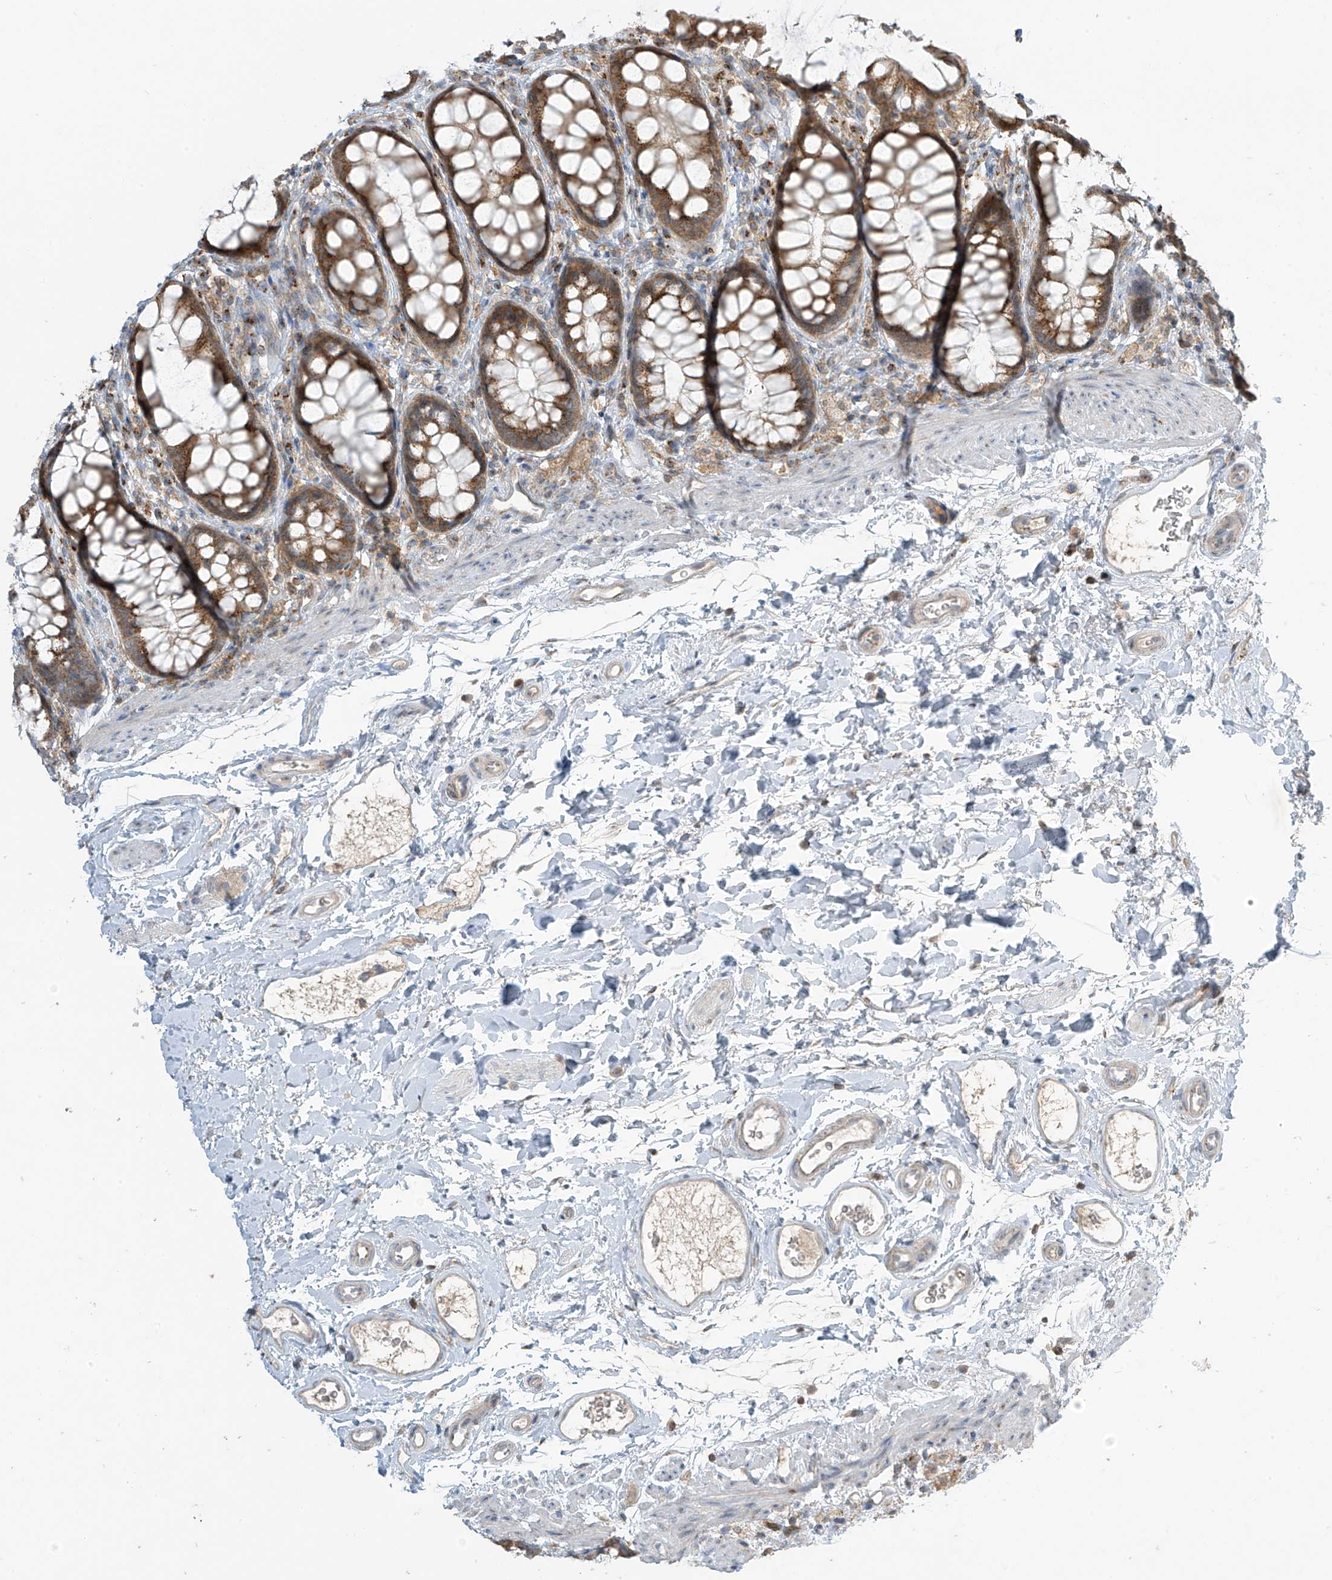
{"staining": {"intensity": "moderate", "quantity": ">75%", "location": "cytoplasmic/membranous"}, "tissue": "rectum", "cell_type": "Glandular cells", "image_type": "normal", "snomed": [{"axis": "morphology", "description": "Normal tissue, NOS"}, {"axis": "topography", "description": "Rectum"}], "caption": "Immunohistochemical staining of unremarkable rectum exhibits medium levels of moderate cytoplasmic/membranous staining in about >75% of glandular cells.", "gene": "PARVG", "patient": {"sex": "female", "age": 65}}